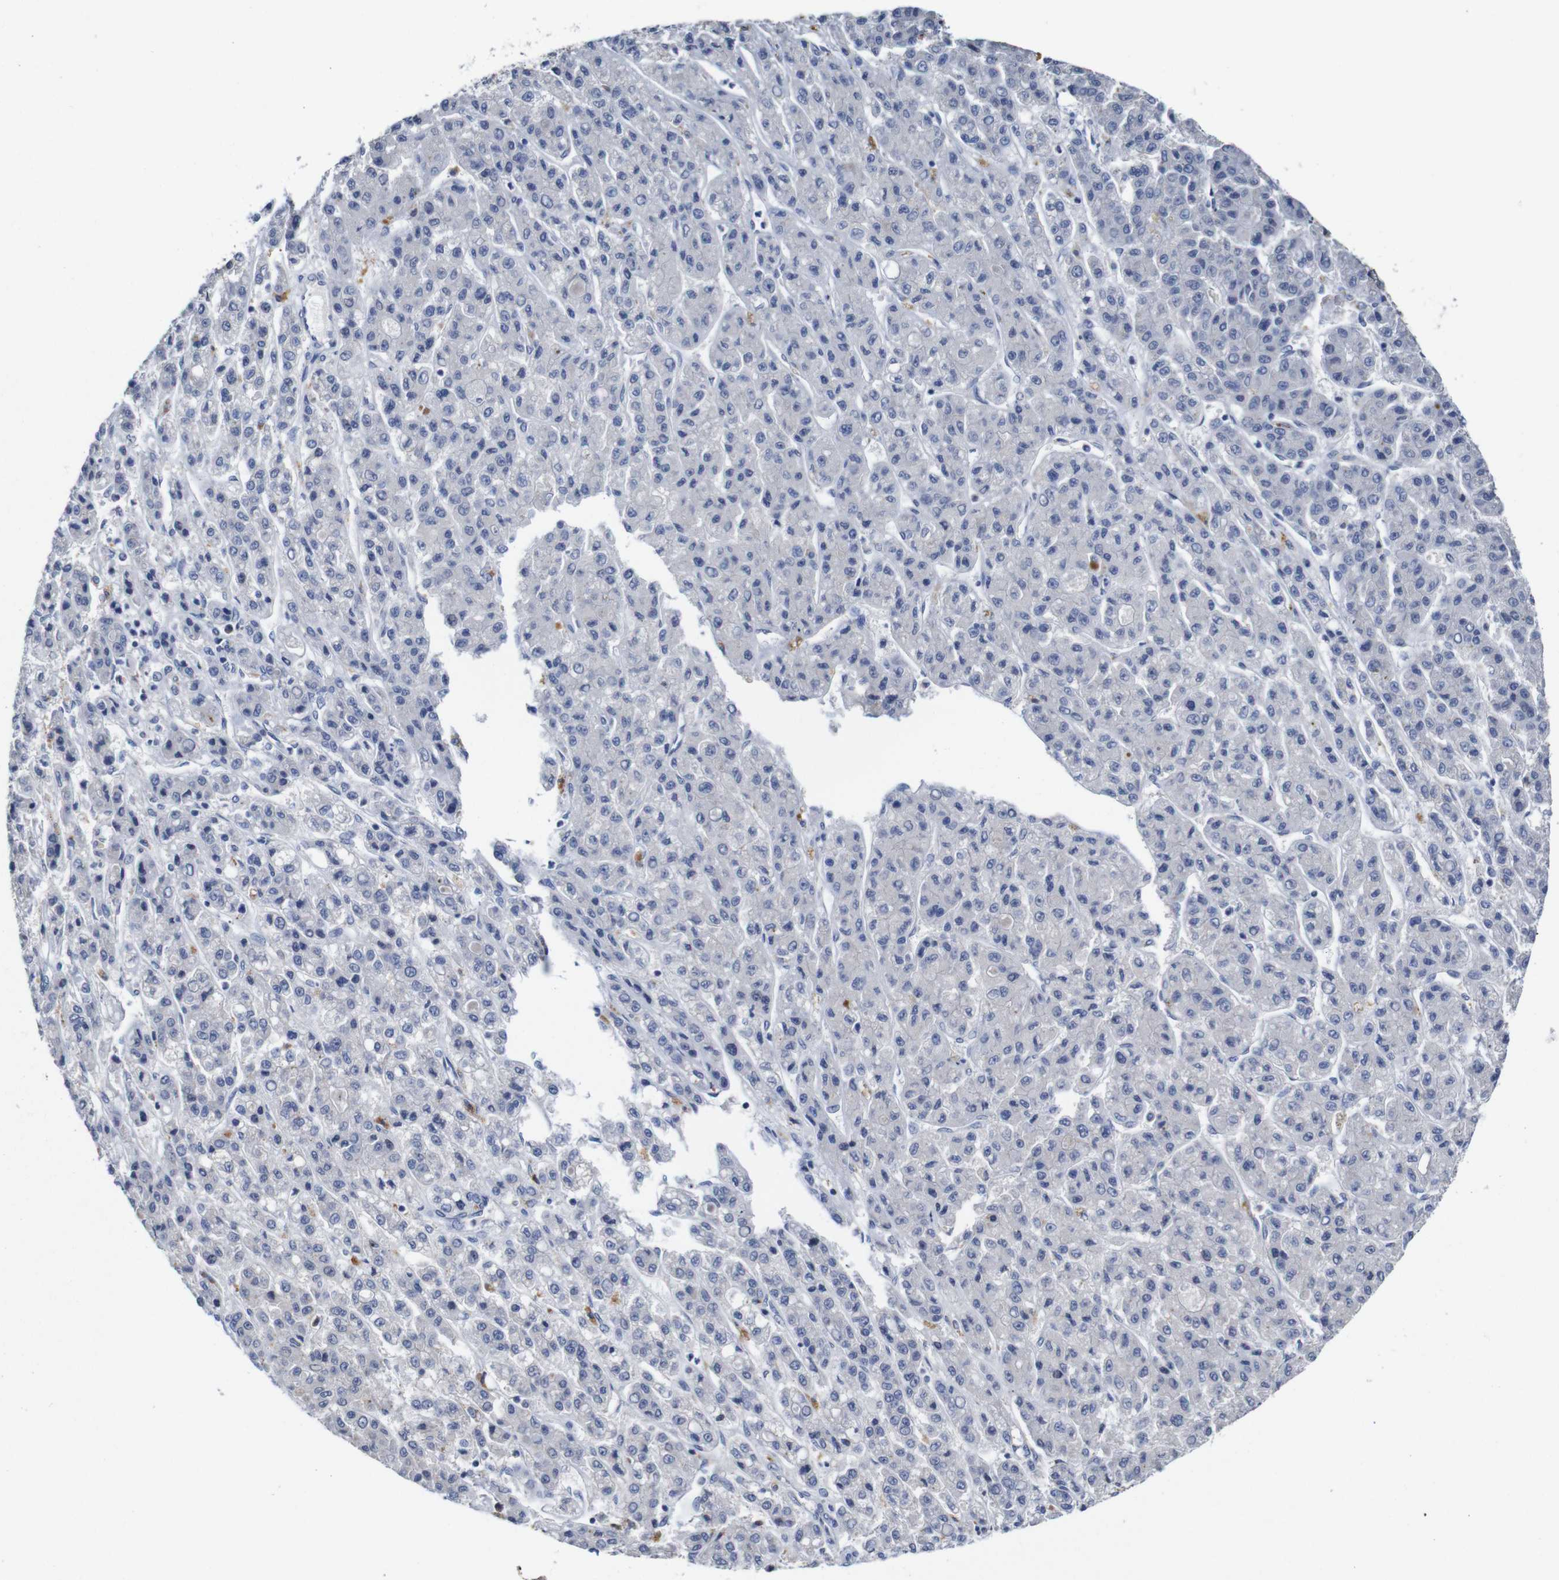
{"staining": {"intensity": "weak", "quantity": "<25%", "location": "cytoplasmic/membranous"}, "tissue": "liver cancer", "cell_type": "Tumor cells", "image_type": "cancer", "snomed": [{"axis": "morphology", "description": "Carcinoma, Hepatocellular, NOS"}, {"axis": "topography", "description": "Liver"}], "caption": "Tumor cells are negative for brown protein staining in liver hepatocellular carcinoma.", "gene": "NTRK3", "patient": {"sex": "male", "age": 70}}